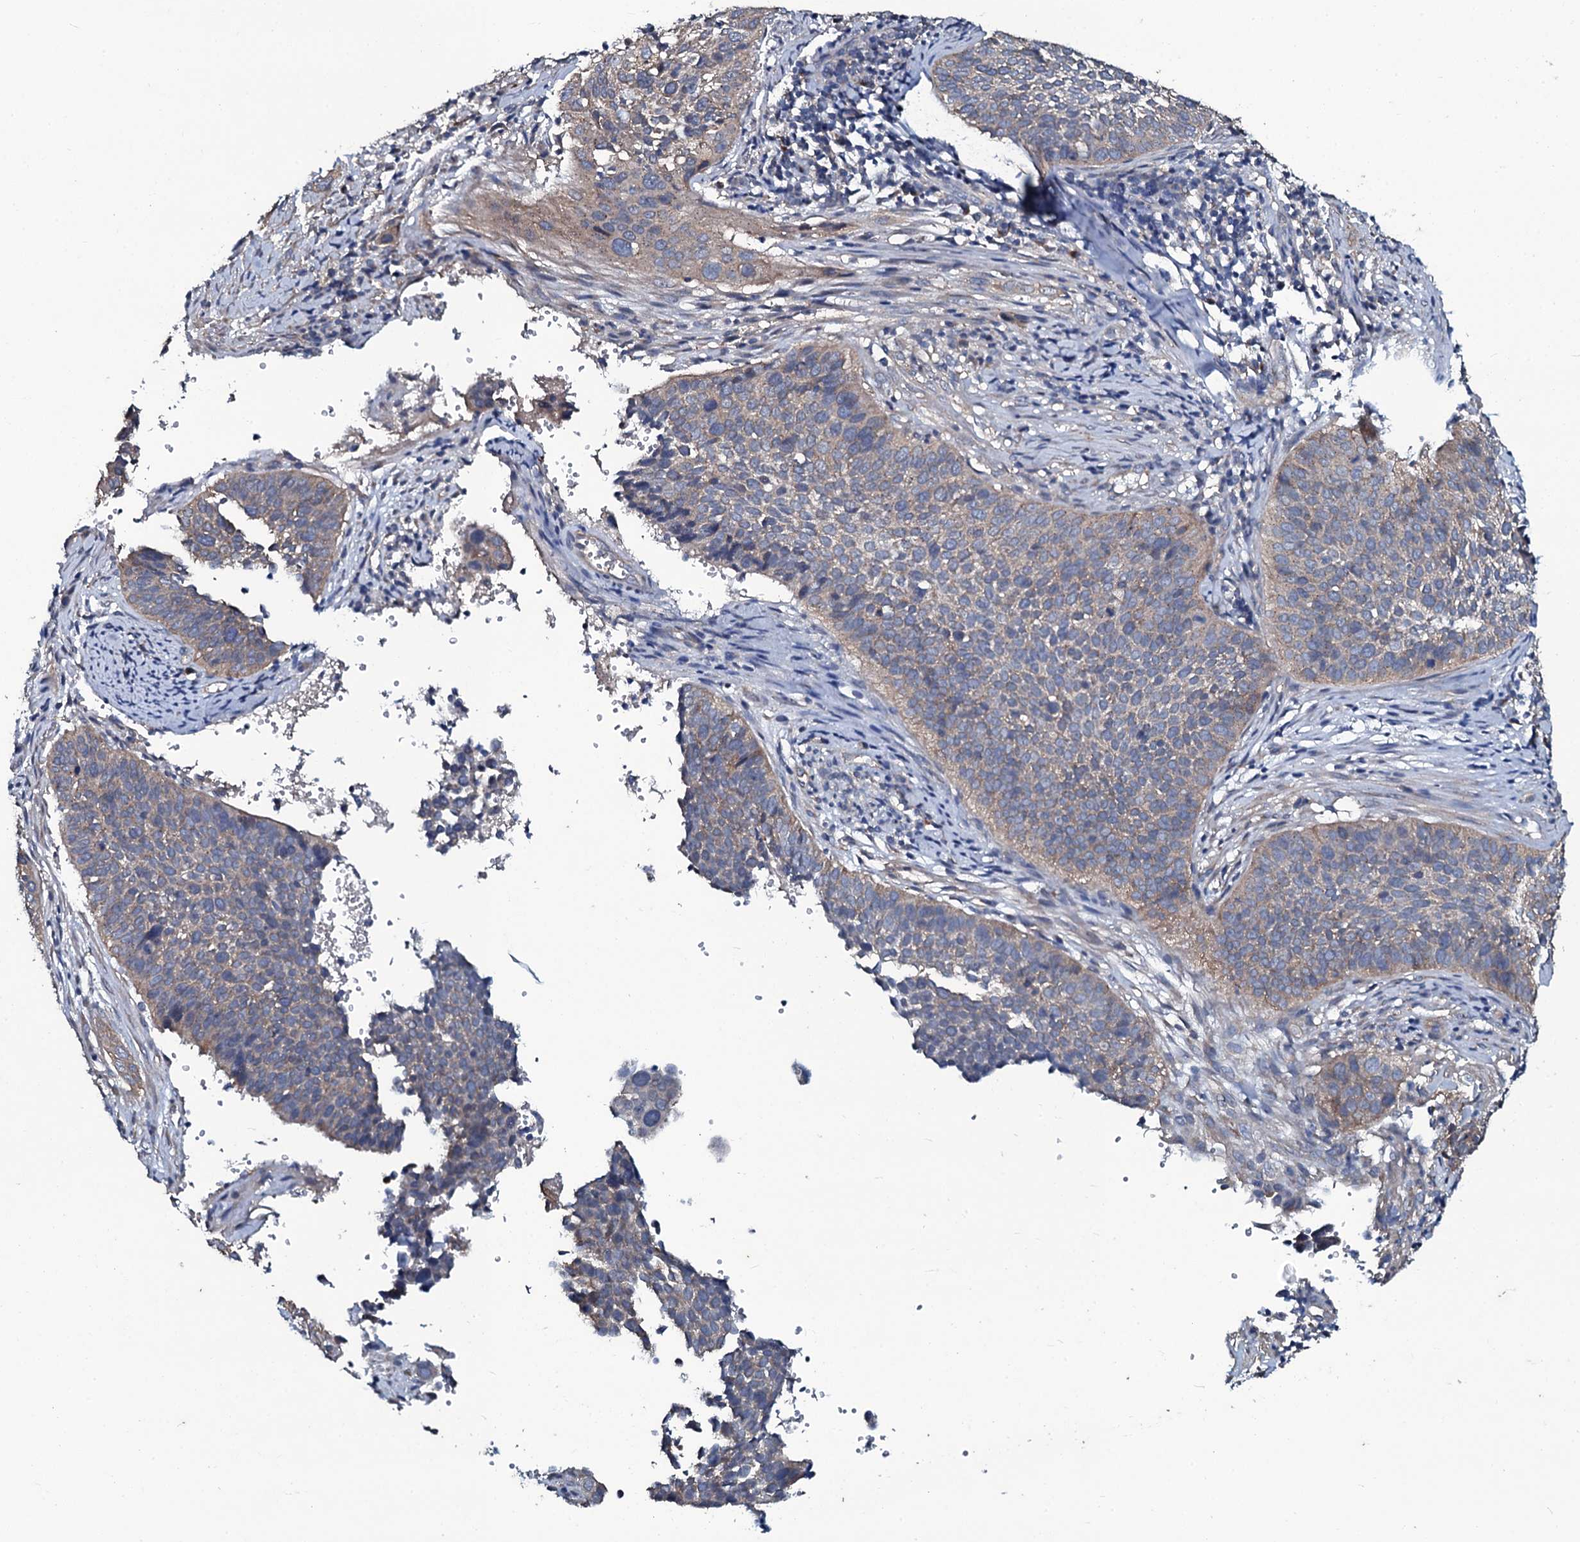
{"staining": {"intensity": "weak", "quantity": "25%-75%", "location": "cytoplasmic/membranous"}, "tissue": "cervical cancer", "cell_type": "Tumor cells", "image_type": "cancer", "snomed": [{"axis": "morphology", "description": "Squamous cell carcinoma, NOS"}, {"axis": "topography", "description": "Cervix"}], "caption": "Weak cytoplasmic/membranous protein expression is appreciated in approximately 25%-75% of tumor cells in cervical cancer (squamous cell carcinoma). (IHC, brightfield microscopy, high magnification).", "gene": "USPL1", "patient": {"sex": "female", "age": 34}}